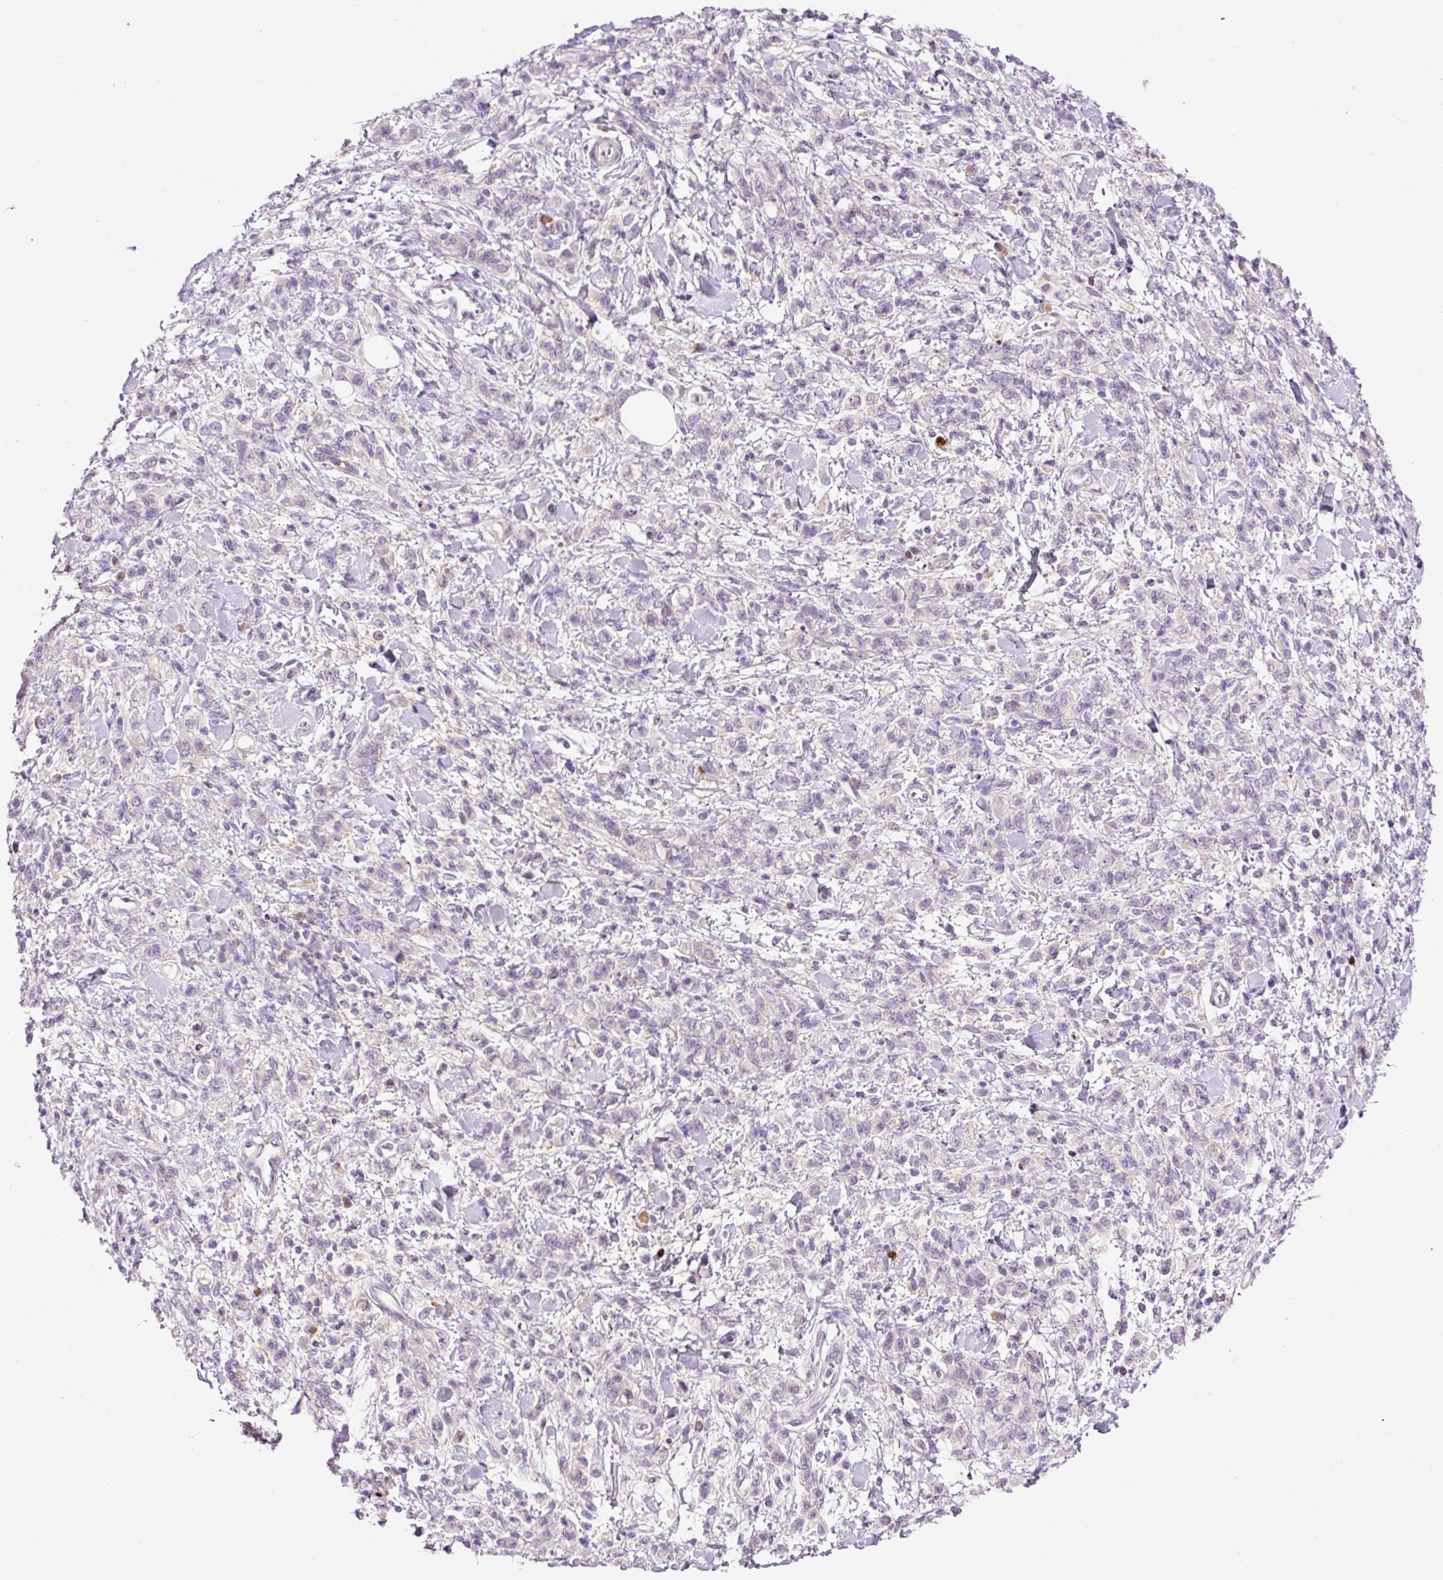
{"staining": {"intensity": "negative", "quantity": "none", "location": "none"}, "tissue": "stomach cancer", "cell_type": "Tumor cells", "image_type": "cancer", "snomed": [{"axis": "morphology", "description": "Adenocarcinoma, NOS"}, {"axis": "topography", "description": "Stomach"}], "caption": "This is a image of IHC staining of adenocarcinoma (stomach), which shows no staining in tumor cells. (Stains: DAB IHC with hematoxylin counter stain, Microscopy: brightfield microscopy at high magnification).", "gene": "DPPA4", "patient": {"sex": "male", "age": 77}}